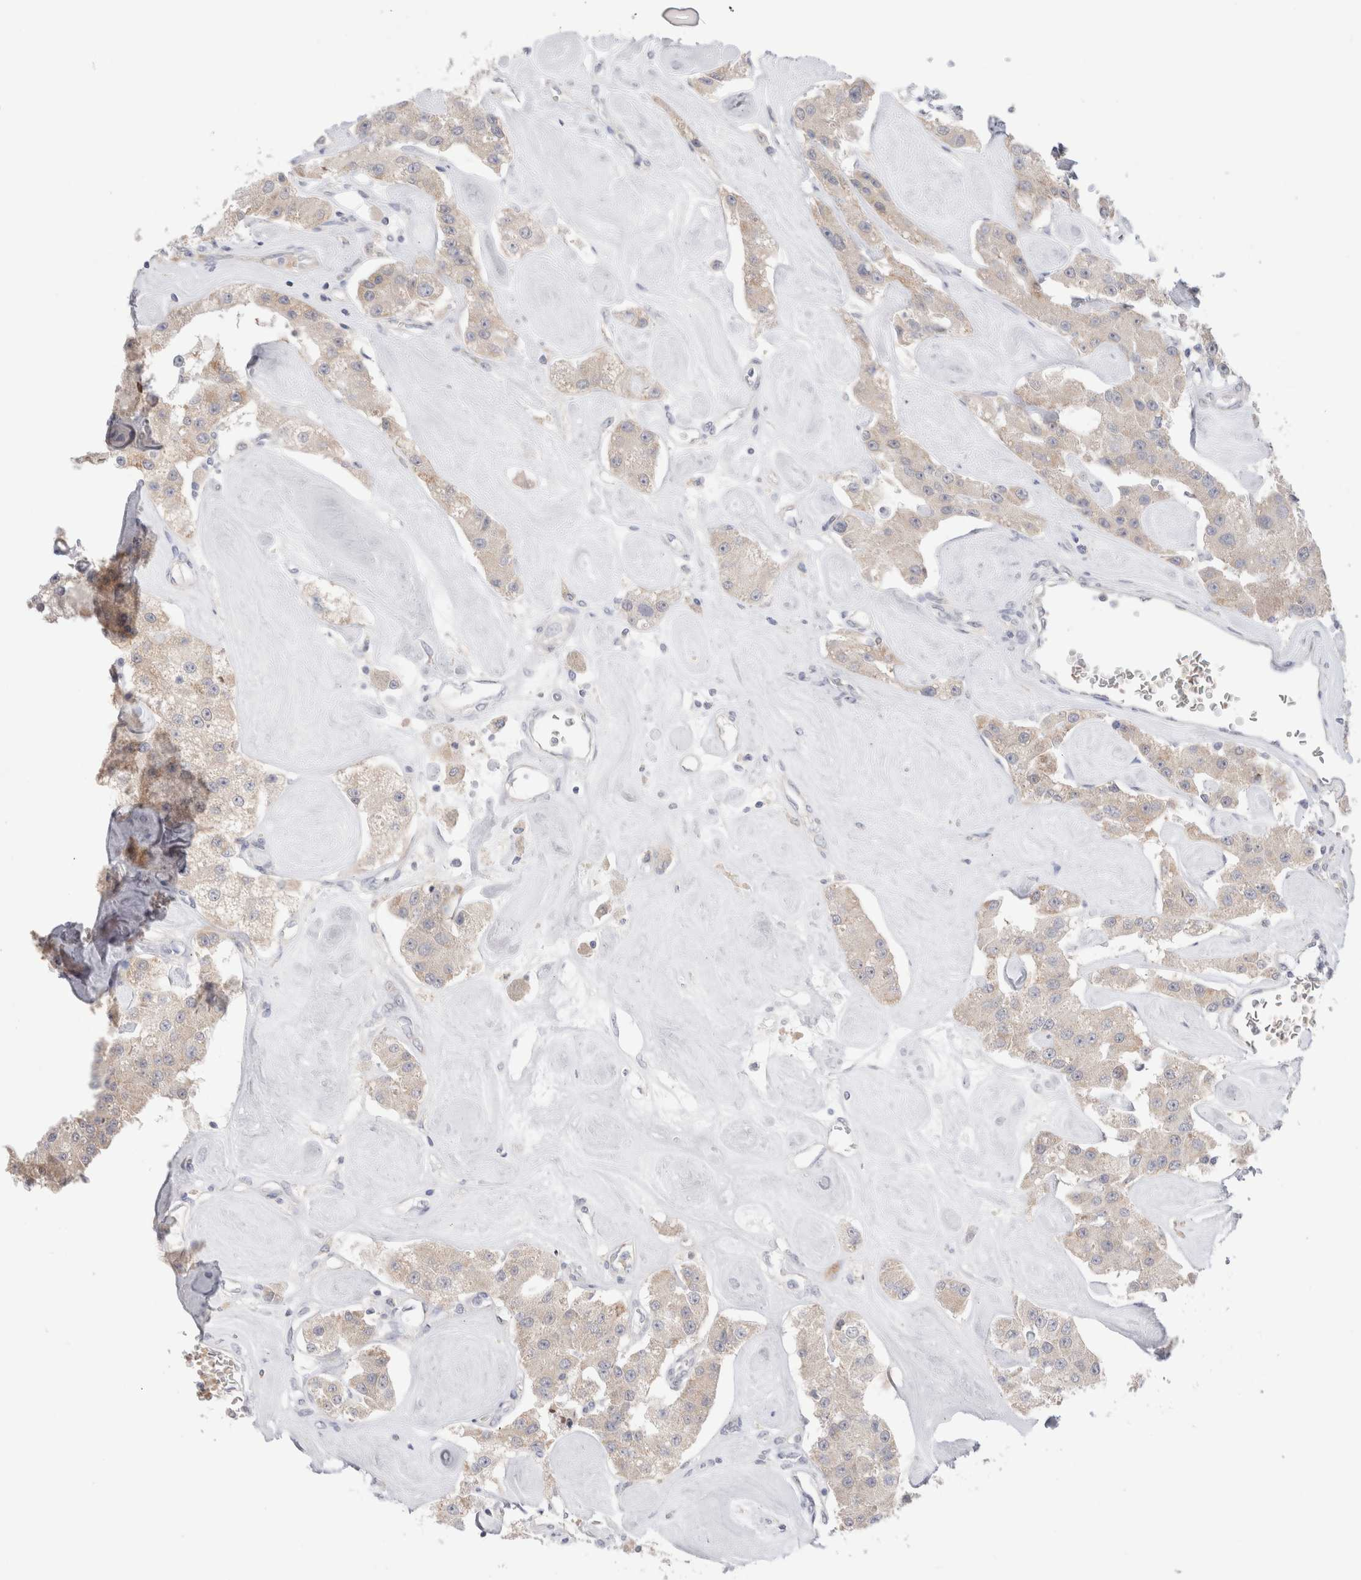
{"staining": {"intensity": "weak", "quantity": ">75%", "location": "cytoplasmic/membranous"}, "tissue": "carcinoid", "cell_type": "Tumor cells", "image_type": "cancer", "snomed": [{"axis": "morphology", "description": "Carcinoid, malignant, NOS"}, {"axis": "topography", "description": "Pancreas"}], "caption": "Immunohistochemistry (IHC) histopathology image of human carcinoid stained for a protein (brown), which exhibits low levels of weak cytoplasmic/membranous staining in approximately >75% of tumor cells.", "gene": "NDOR1", "patient": {"sex": "male", "age": 41}}